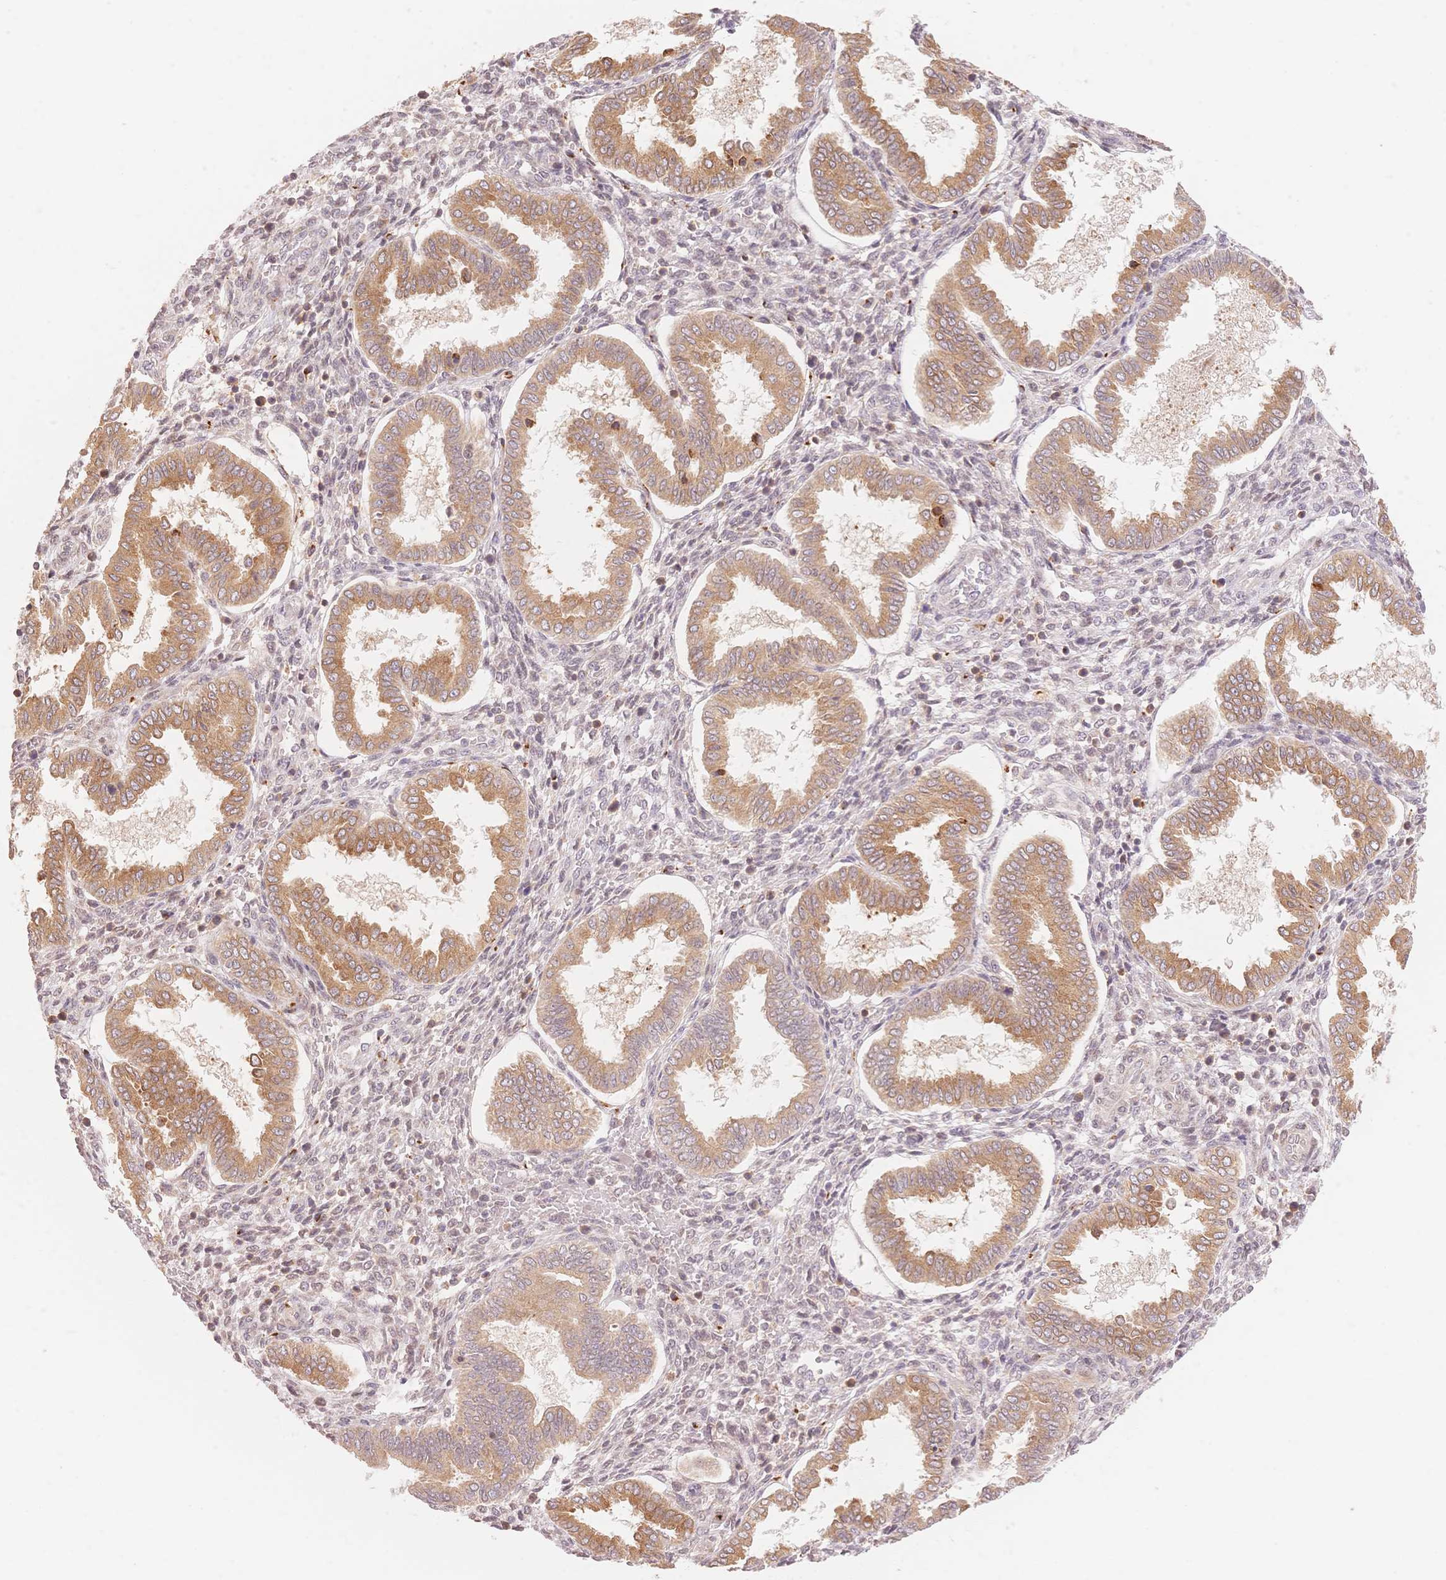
{"staining": {"intensity": "negative", "quantity": "none", "location": "none"}, "tissue": "endometrium", "cell_type": "Cells in endometrial stroma", "image_type": "normal", "snomed": [{"axis": "morphology", "description": "Normal tissue, NOS"}, {"axis": "topography", "description": "Endometrium"}], "caption": "Human endometrium stained for a protein using immunohistochemistry exhibits no expression in cells in endometrial stroma.", "gene": "STK39", "patient": {"sex": "female", "age": 24}}